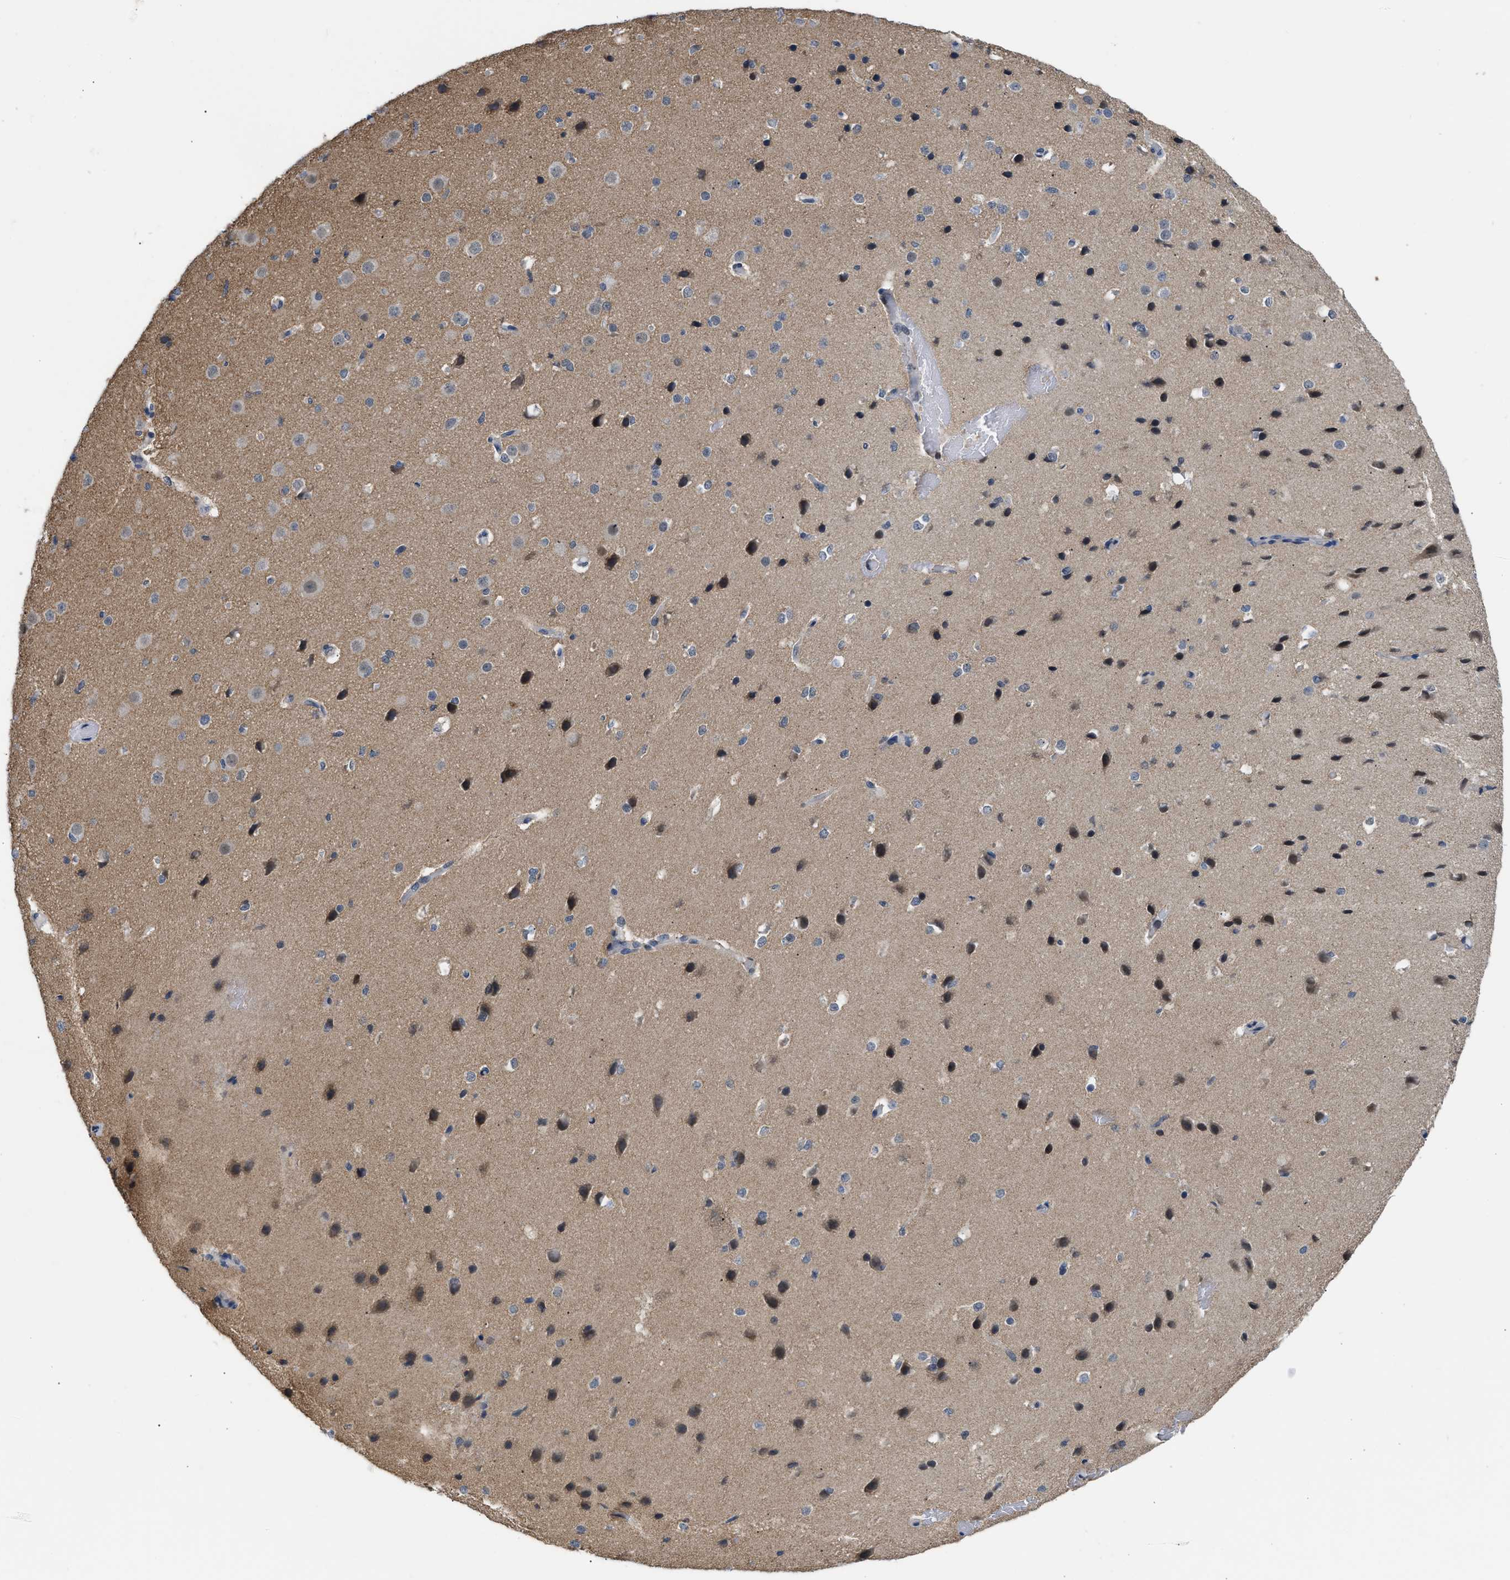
{"staining": {"intensity": "negative", "quantity": "none", "location": "none"}, "tissue": "cerebral cortex", "cell_type": "Endothelial cells", "image_type": "normal", "snomed": [{"axis": "morphology", "description": "Normal tissue, NOS"}, {"axis": "morphology", "description": "Developmental malformation"}, {"axis": "topography", "description": "Cerebral cortex"}], "caption": "Micrograph shows no significant protein expression in endothelial cells of unremarkable cerebral cortex. The staining was performed using DAB to visualize the protein expression in brown, while the nuclei were stained in blue with hematoxylin (Magnification: 20x).", "gene": "TXNRD3", "patient": {"sex": "female", "age": 30}}